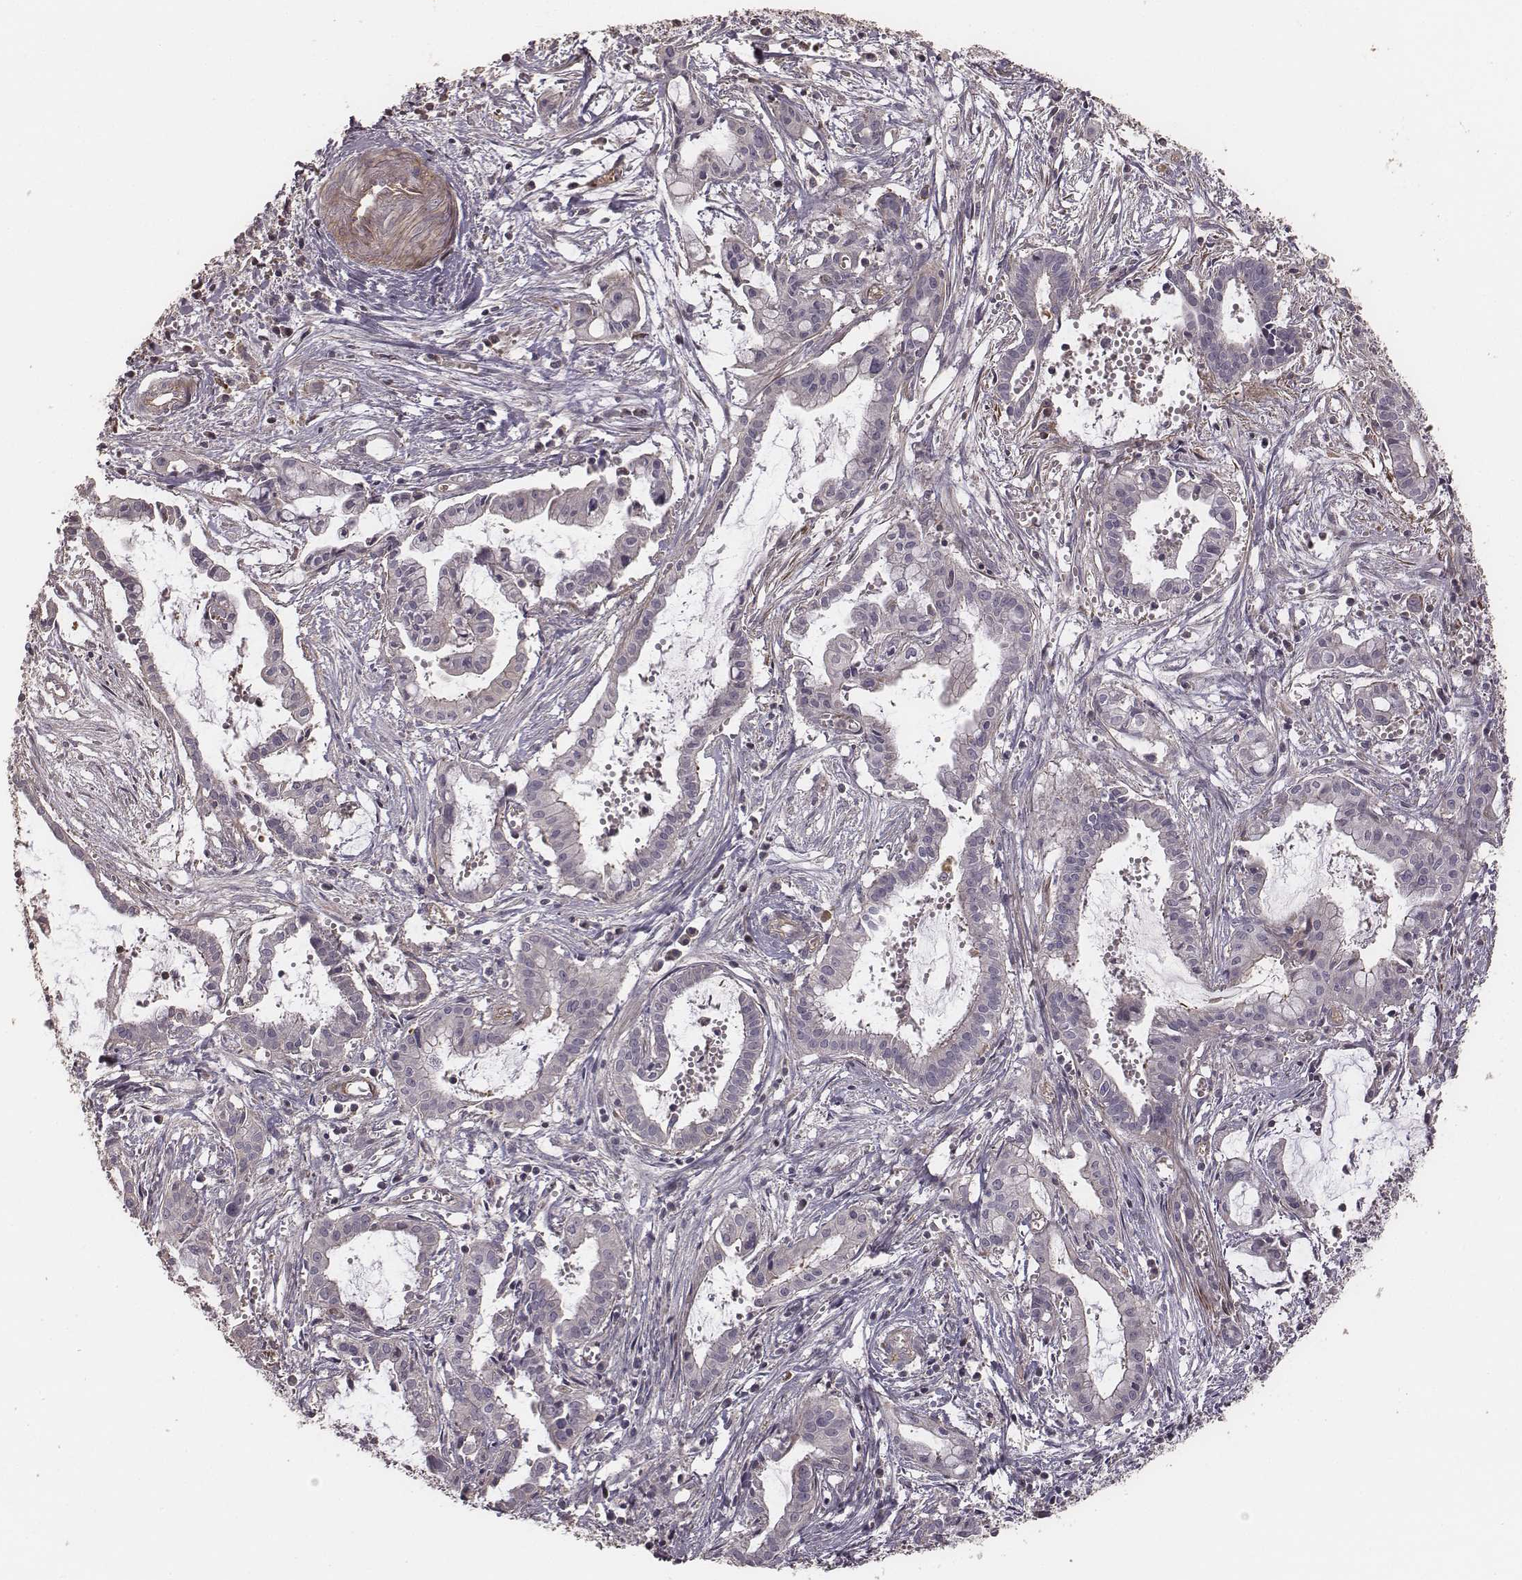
{"staining": {"intensity": "negative", "quantity": "none", "location": "none"}, "tissue": "pancreatic cancer", "cell_type": "Tumor cells", "image_type": "cancer", "snomed": [{"axis": "morphology", "description": "Adenocarcinoma, NOS"}, {"axis": "topography", "description": "Pancreas"}], "caption": "The micrograph demonstrates no staining of tumor cells in pancreatic cancer.", "gene": "OTOGL", "patient": {"sex": "male", "age": 48}}